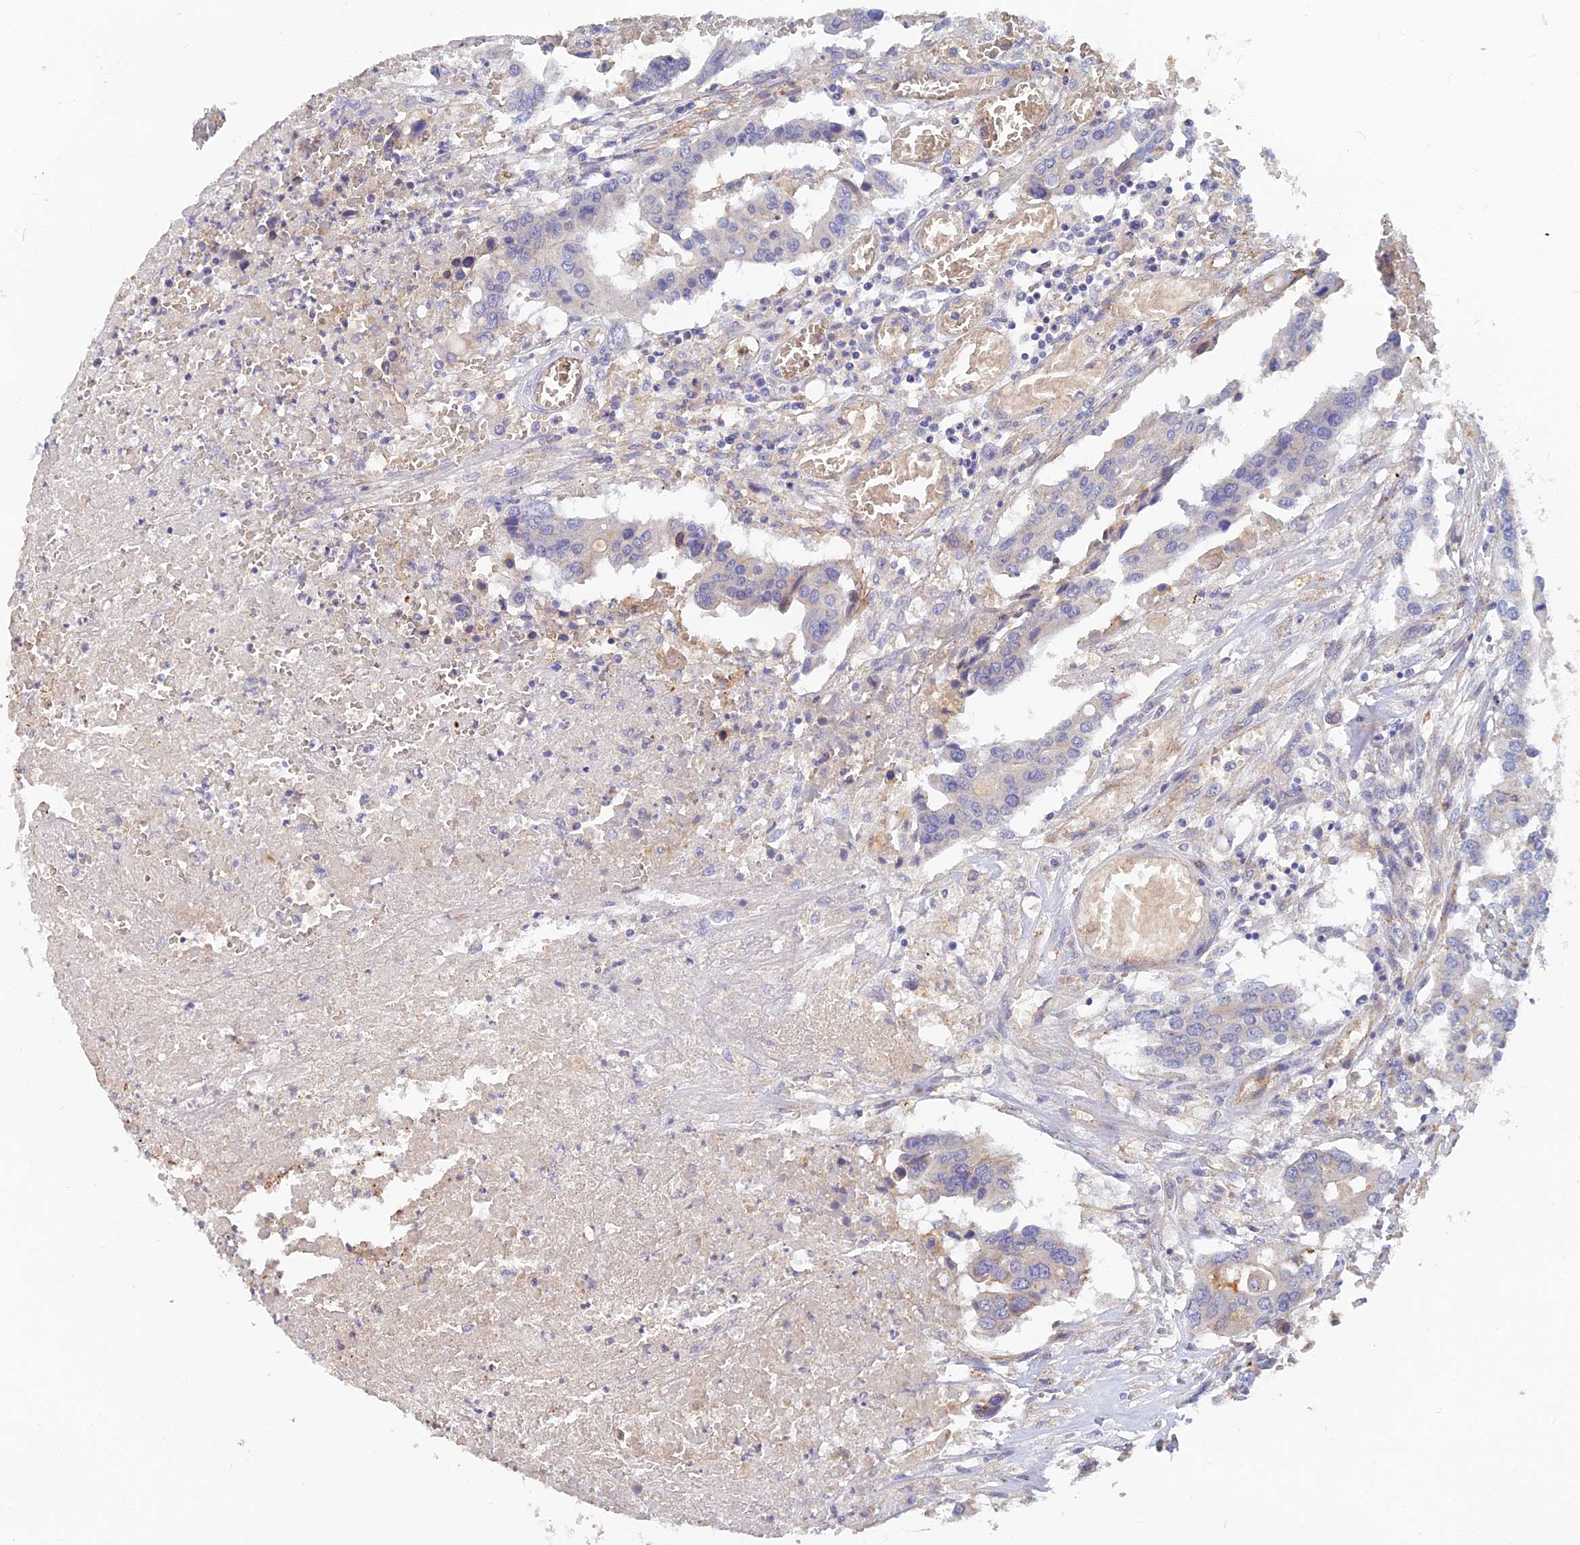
{"staining": {"intensity": "weak", "quantity": "<25%", "location": "cytoplasmic/membranous"}, "tissue": "colorectal cancer", "cell_type": "Tumor cells", "image_type": "cancer", "snomed": [{"axis": "morphology", "description": "Adenocarcinoma, NOS"}, {"axis": "topography", "description": "Colon"}], "caption": "Histopathology image shows no protein staining in tumor cells of colorectal cancer tissue.", "gene": "ARRDC1", "patient": {"sex": "male", "age": 77}}